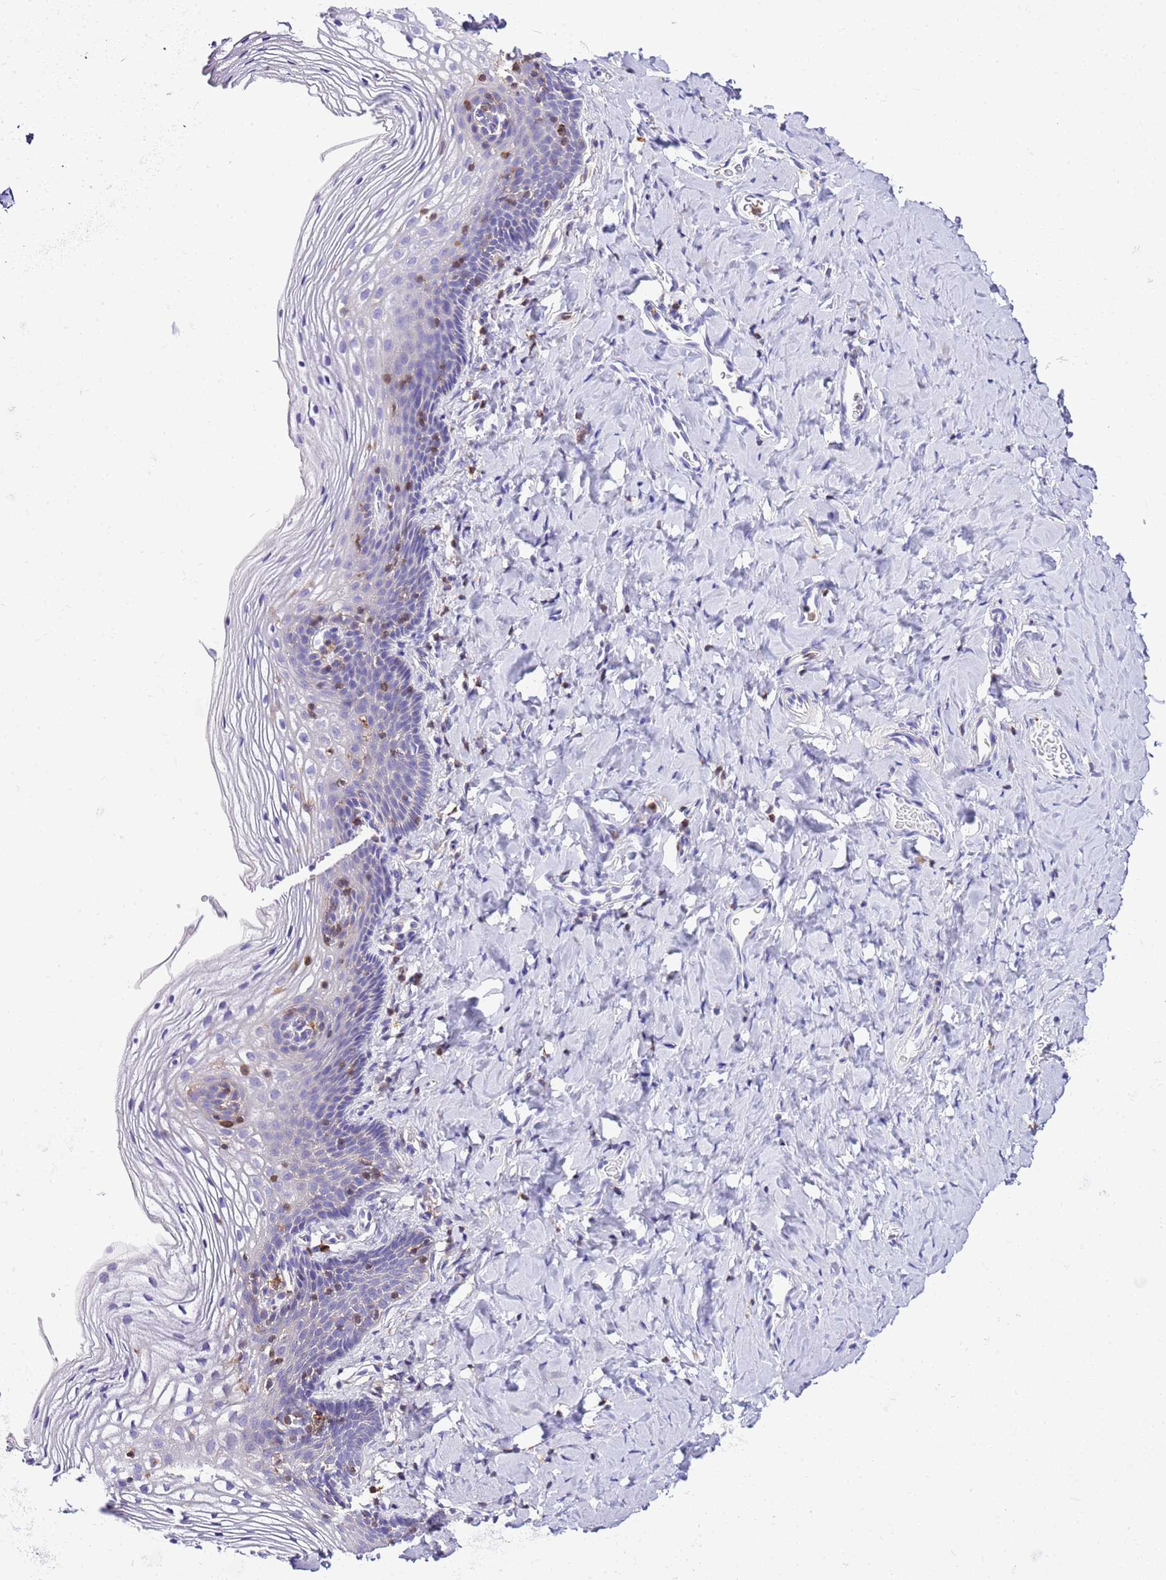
{"staining": {"intensity": "negative", "quantity": "none", "location": "none"}, "tissue": "vagina", "cell_type": "Squamous epithelial cells", "image_type": "normal", "snomed": [{"axis": "morphology", "description": "Normal tissue, NOS"}, {"axis": "topography", "description": "Vagina"}], "caption": "Immunohistochemistry (IHC) of unremarkable human vagina shows no positivity in squamous epithelial cells.", "gene": "CNN2", "patient": {"sex": "female", "age": 60}}